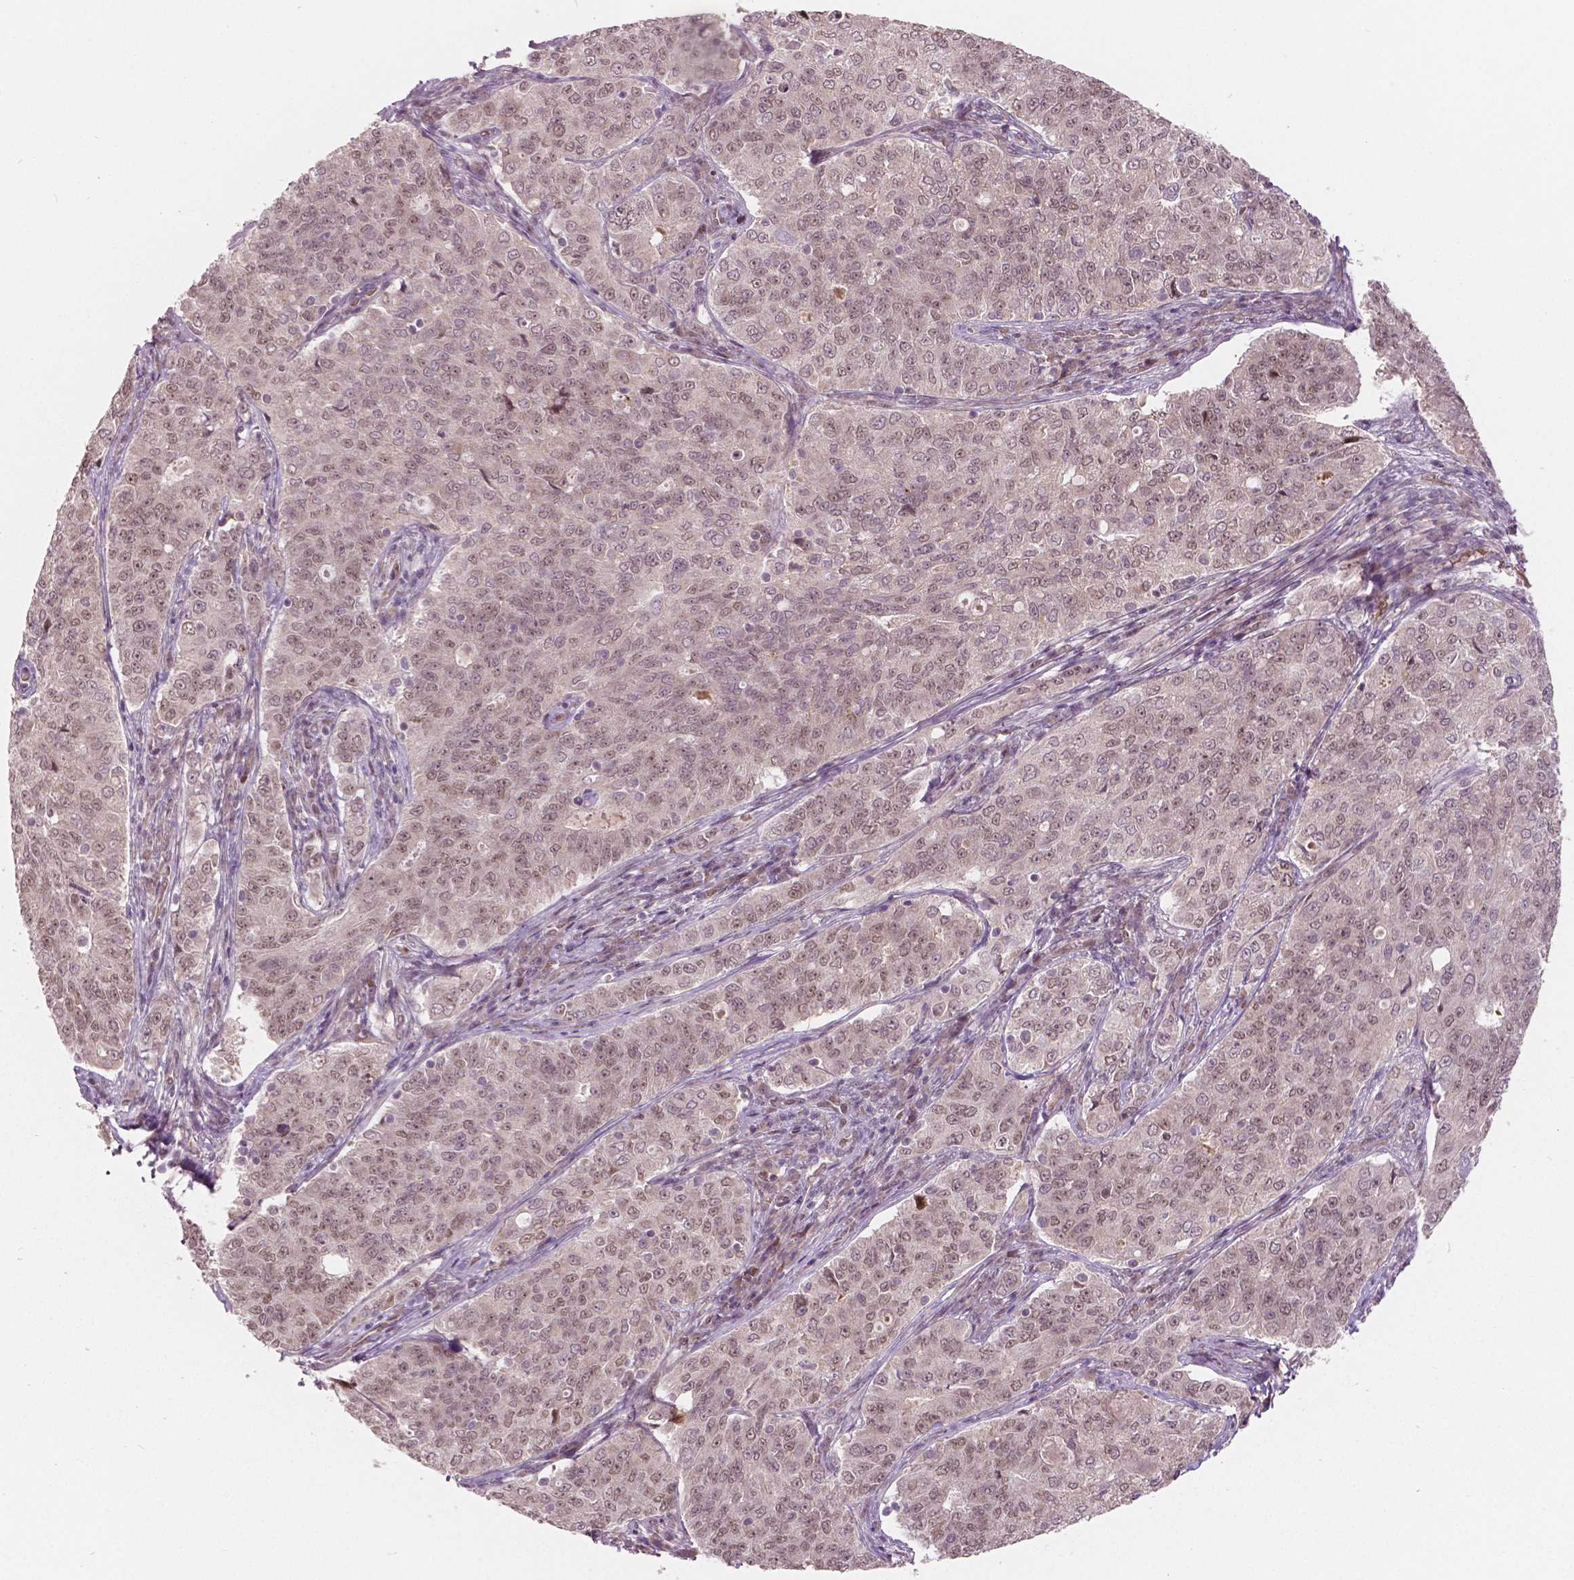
{"staining": {"intensity": "negative", "quantity": "none", "location": "none"}, "tissue": "endometrial cancer", "cell_type": "Tumor cells", "image_type": "cancer", "snomed": [{"axis": "morphology", "description": "Adenocarcinoma, NOS"}, {"axis": "topography", "description": "Endometrium"}], "caption": "A photomicrograph of human endometrial adenocarcinoma is negative for staining in tumor cells.", "gene": "HMBOX1", "patient": {"sex": "female", "age": 43}}